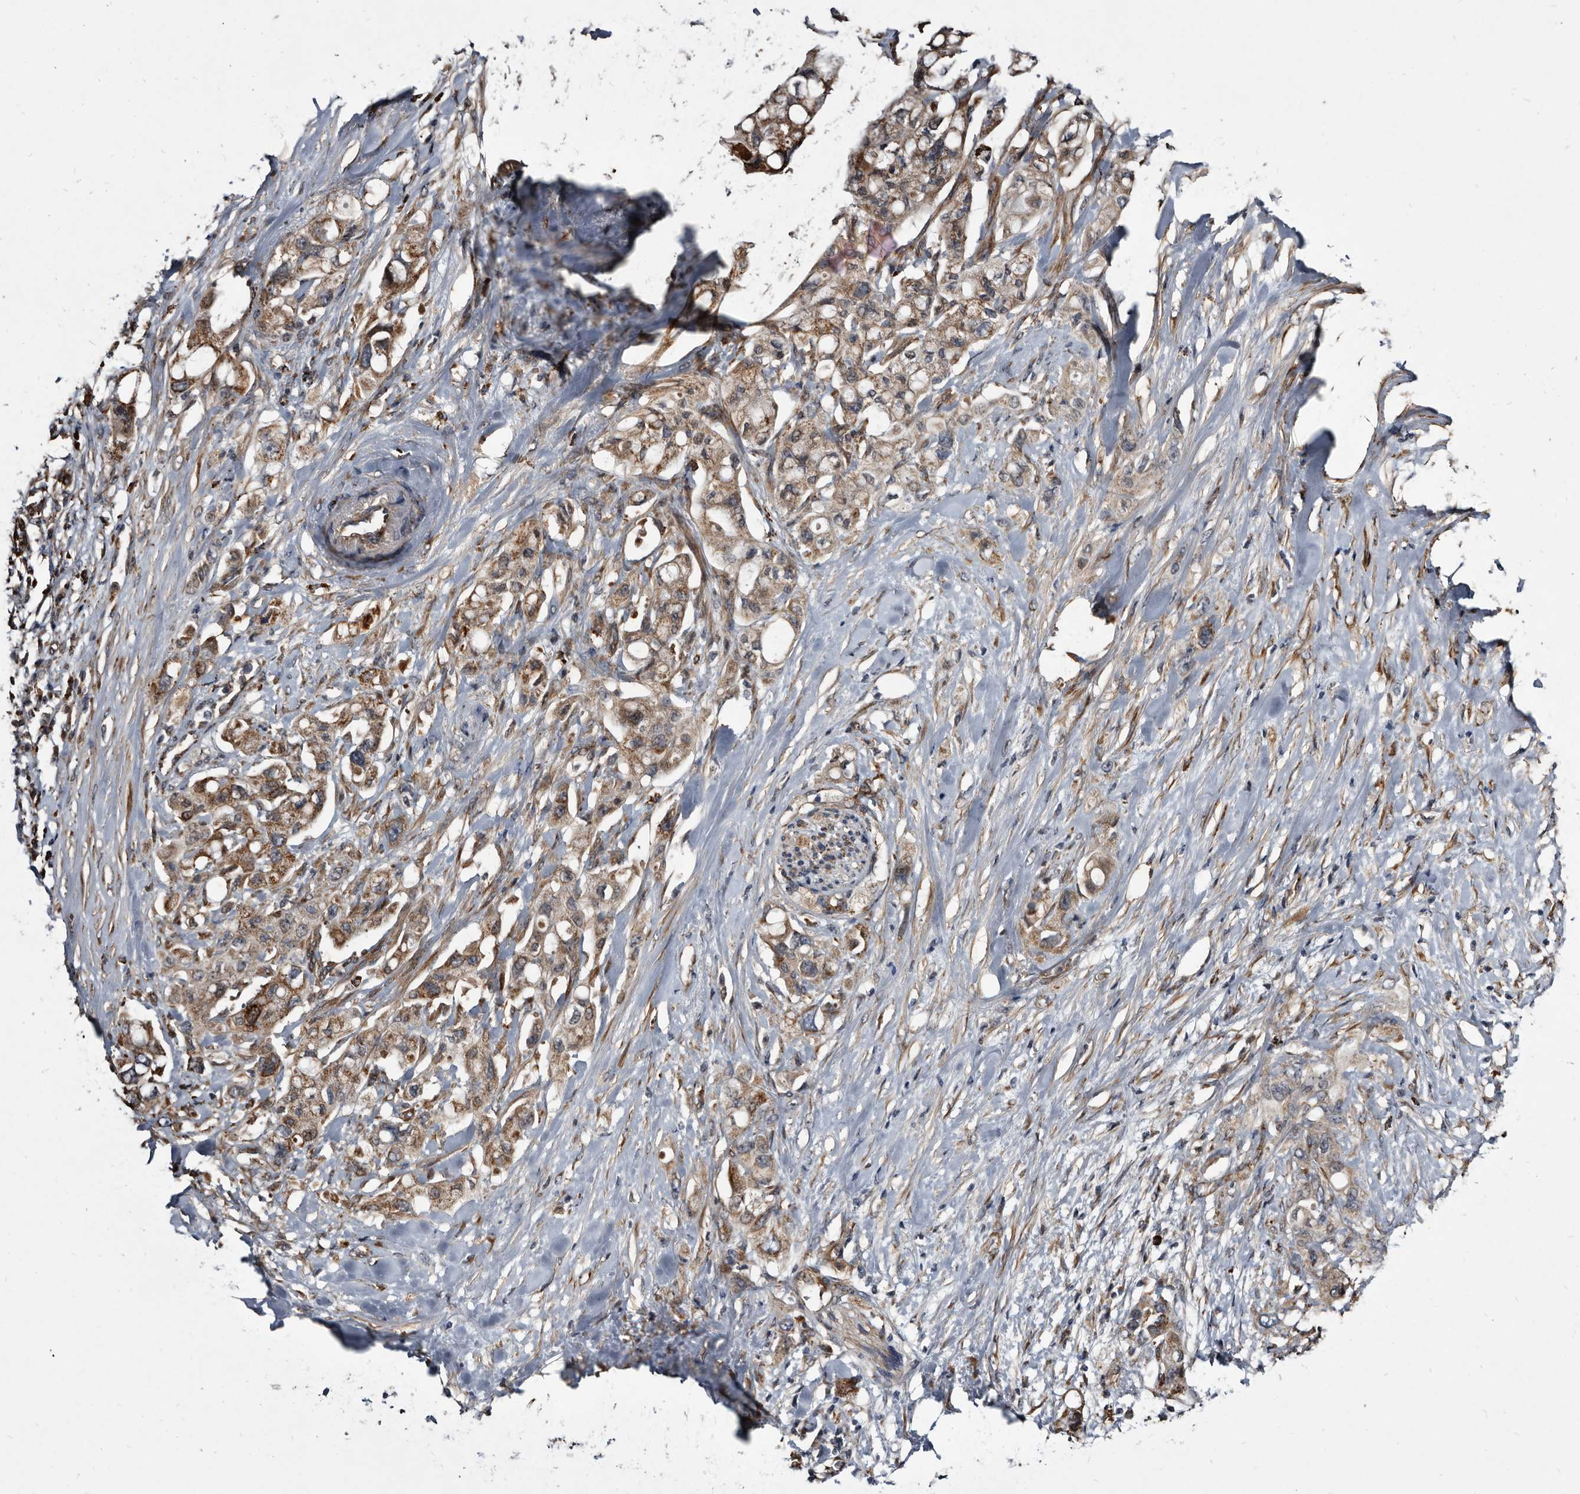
{"staining": {"intensity": "moderate", "quantity": ">75%", "location": "cytoplasmic/membranous"}, "tissue": "pancreatic cancer", "cell_type": "Tumor cells", "image_type": "cancer", "snomed": [{"axis": "morphology", "description": "Adenocarcinoma, NOS"}, {"axis": "topography", "description": "Pancreas"}], "caption": "Immunohistochemical staining of pancreatic cancer displays medium levels of moderate cytoplasmic/membranous protein expression in approximately >75% of tumor cells. Nuclei are stained in blue.", "gene": "CTSA", "patient": {"sex": "female", "age": 56}}